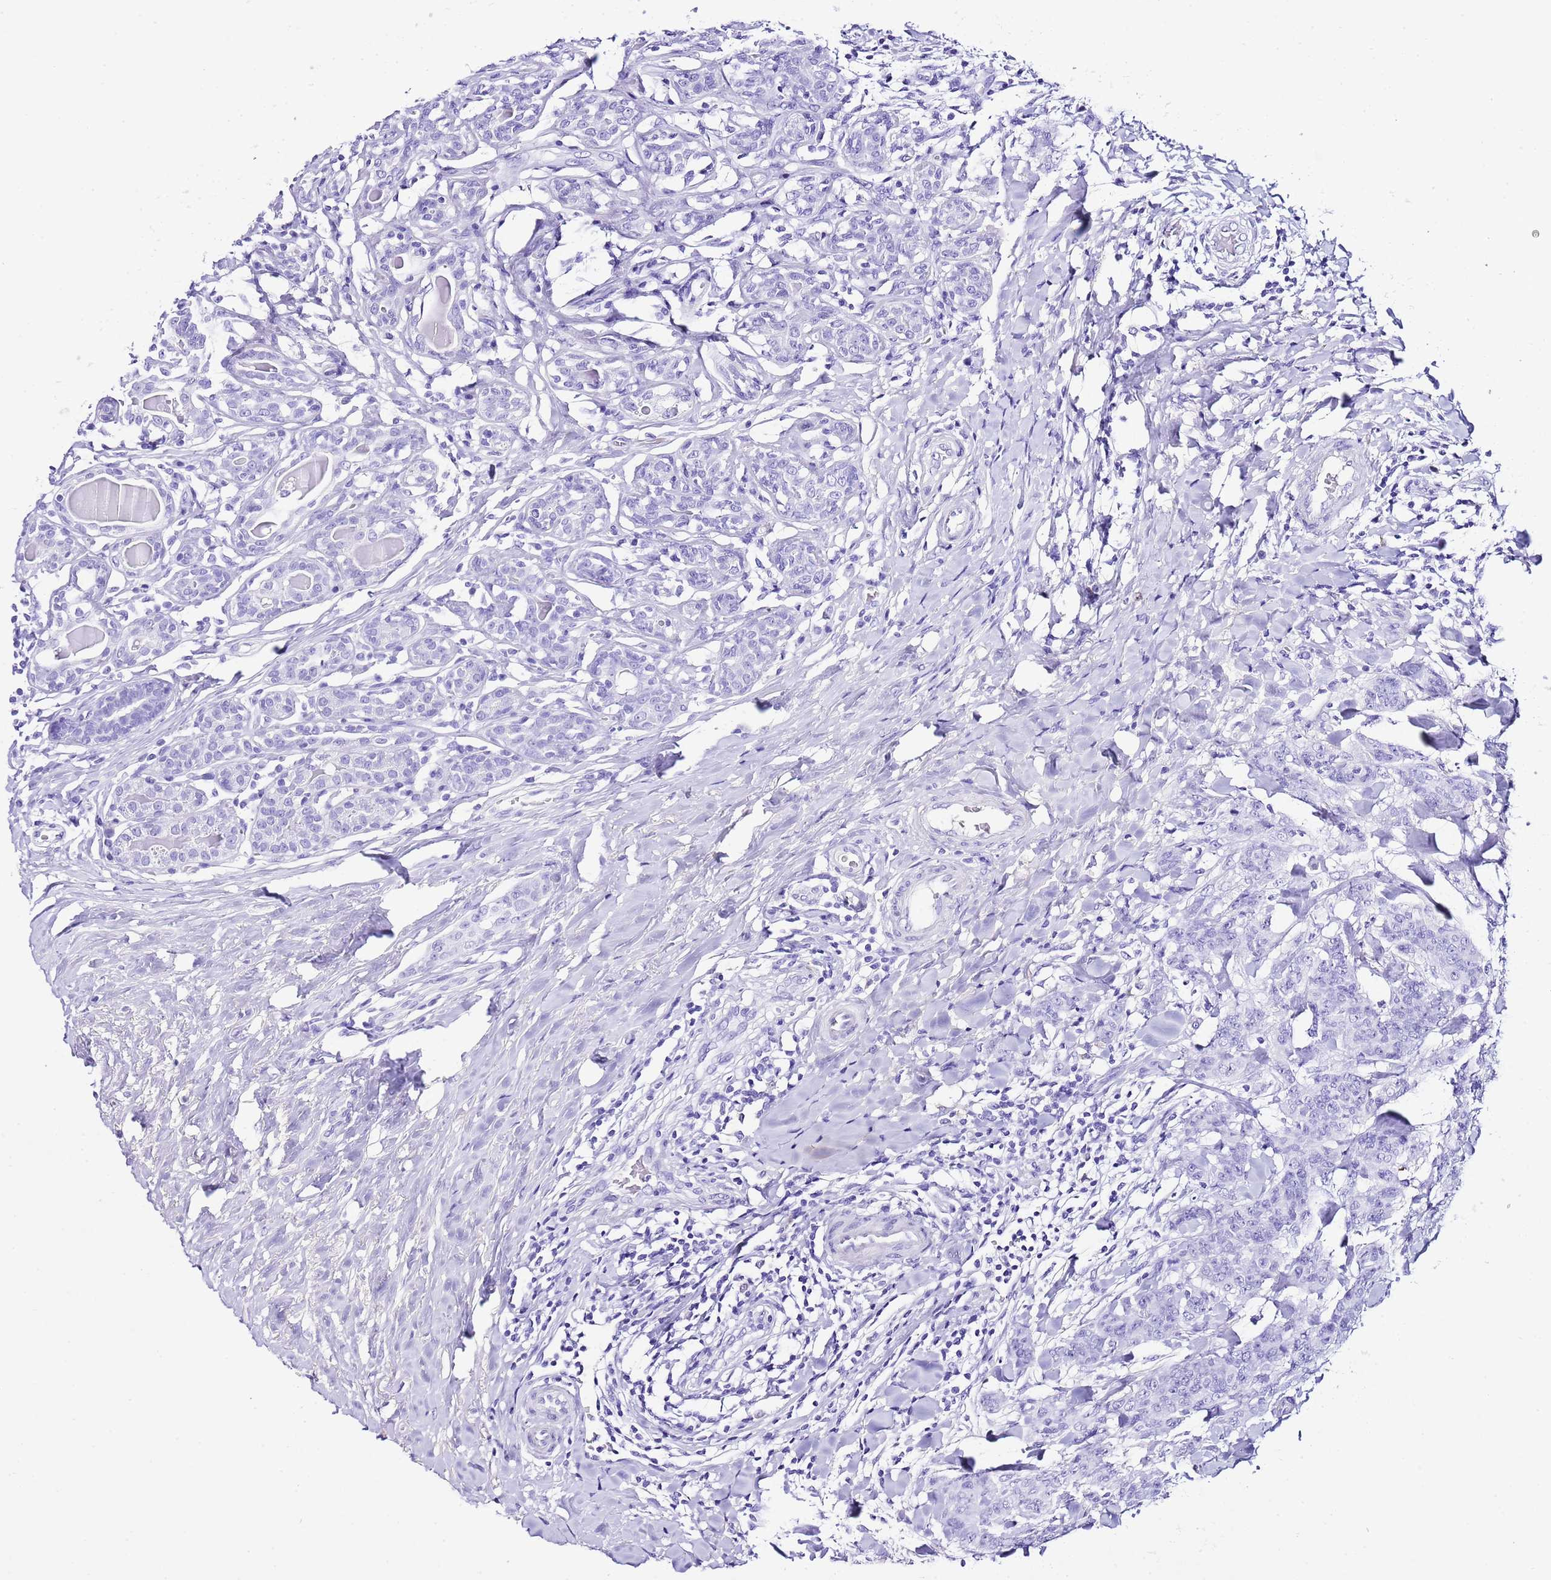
{"staining": {"intensity": "negative", "quantity": "none", "location": "none"}, "tissue": "breast cancer", "cell_type": "Tumor cells", "image_type": "cancer", "snomed": [{"axis": "morphology", "description": "Duct carcinoma"}, {"axis": "topography", "description": "Breast"}], "caption": "There is no significant positivity in tumor cells of breast intraductal carcinoma. Brightfield microscopy of IHC stained with DAB (3,3'-diaminobenzidine) (brown) and hematoxylin (blue), captured at high magnification.", "gene": "KCNC1", "patient": {"sex": "female", "age": 40}}